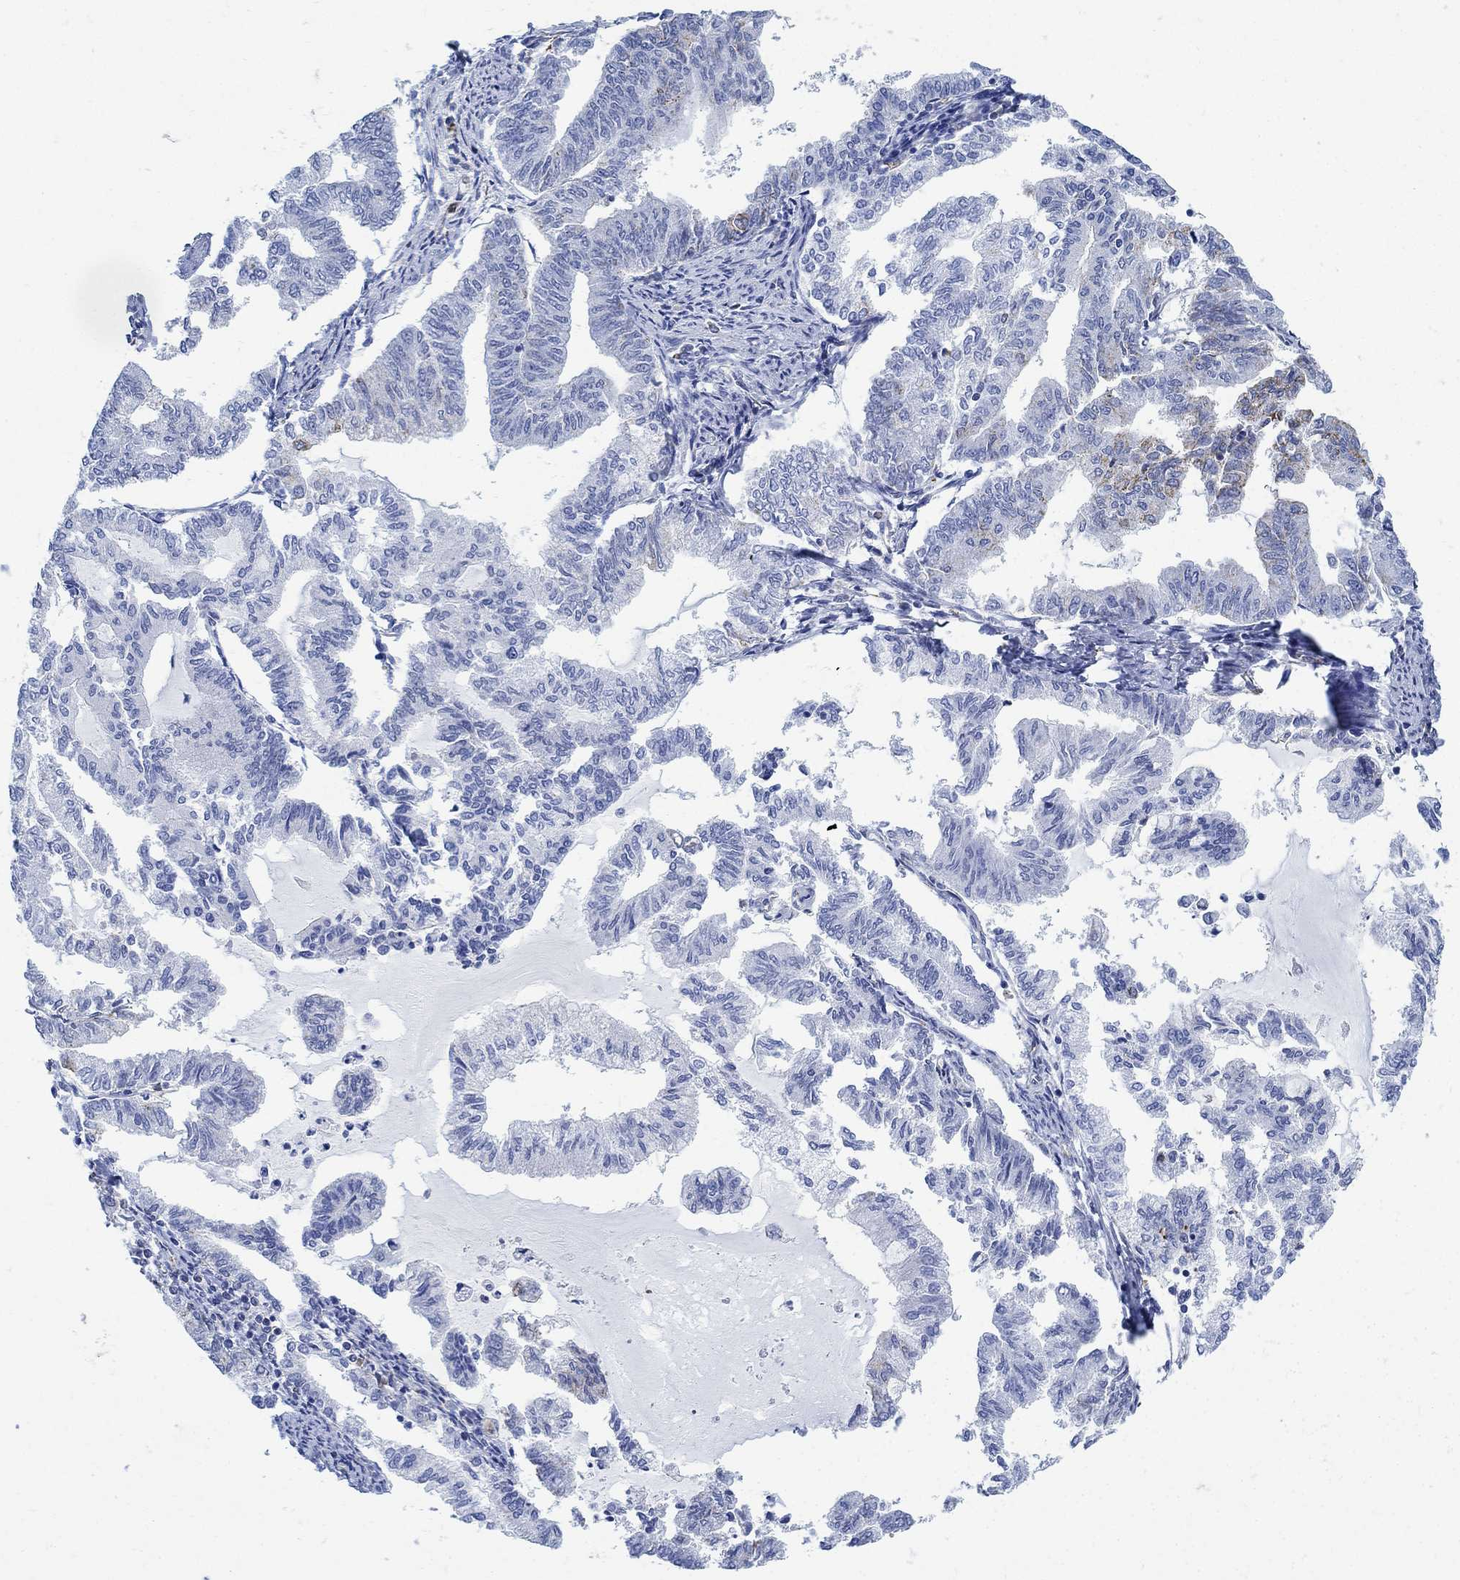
{"staining": {"intensity": "negative", "quantity": "none", "location": "none"}, "tissue": "endometrial cancer", "cell_type": "Tumor cells", "image_type": "cancer", "snomed": [{"axis": "morphology", "description": "Adenocarcinoma, NOS"}, {"axis": "topography", "description": "Endometrium"}], "caption": "The IHC micrograph has no significant staining in tumor cells of adenocarcinoma (endometrial) tissue. (Brightfield microscopy of DAB (3,3'-diaminobenzidine) immunohistochemistry at high magnification).", "gene": "PHF21B", "patient": {"sex": "female", "age": 79}}